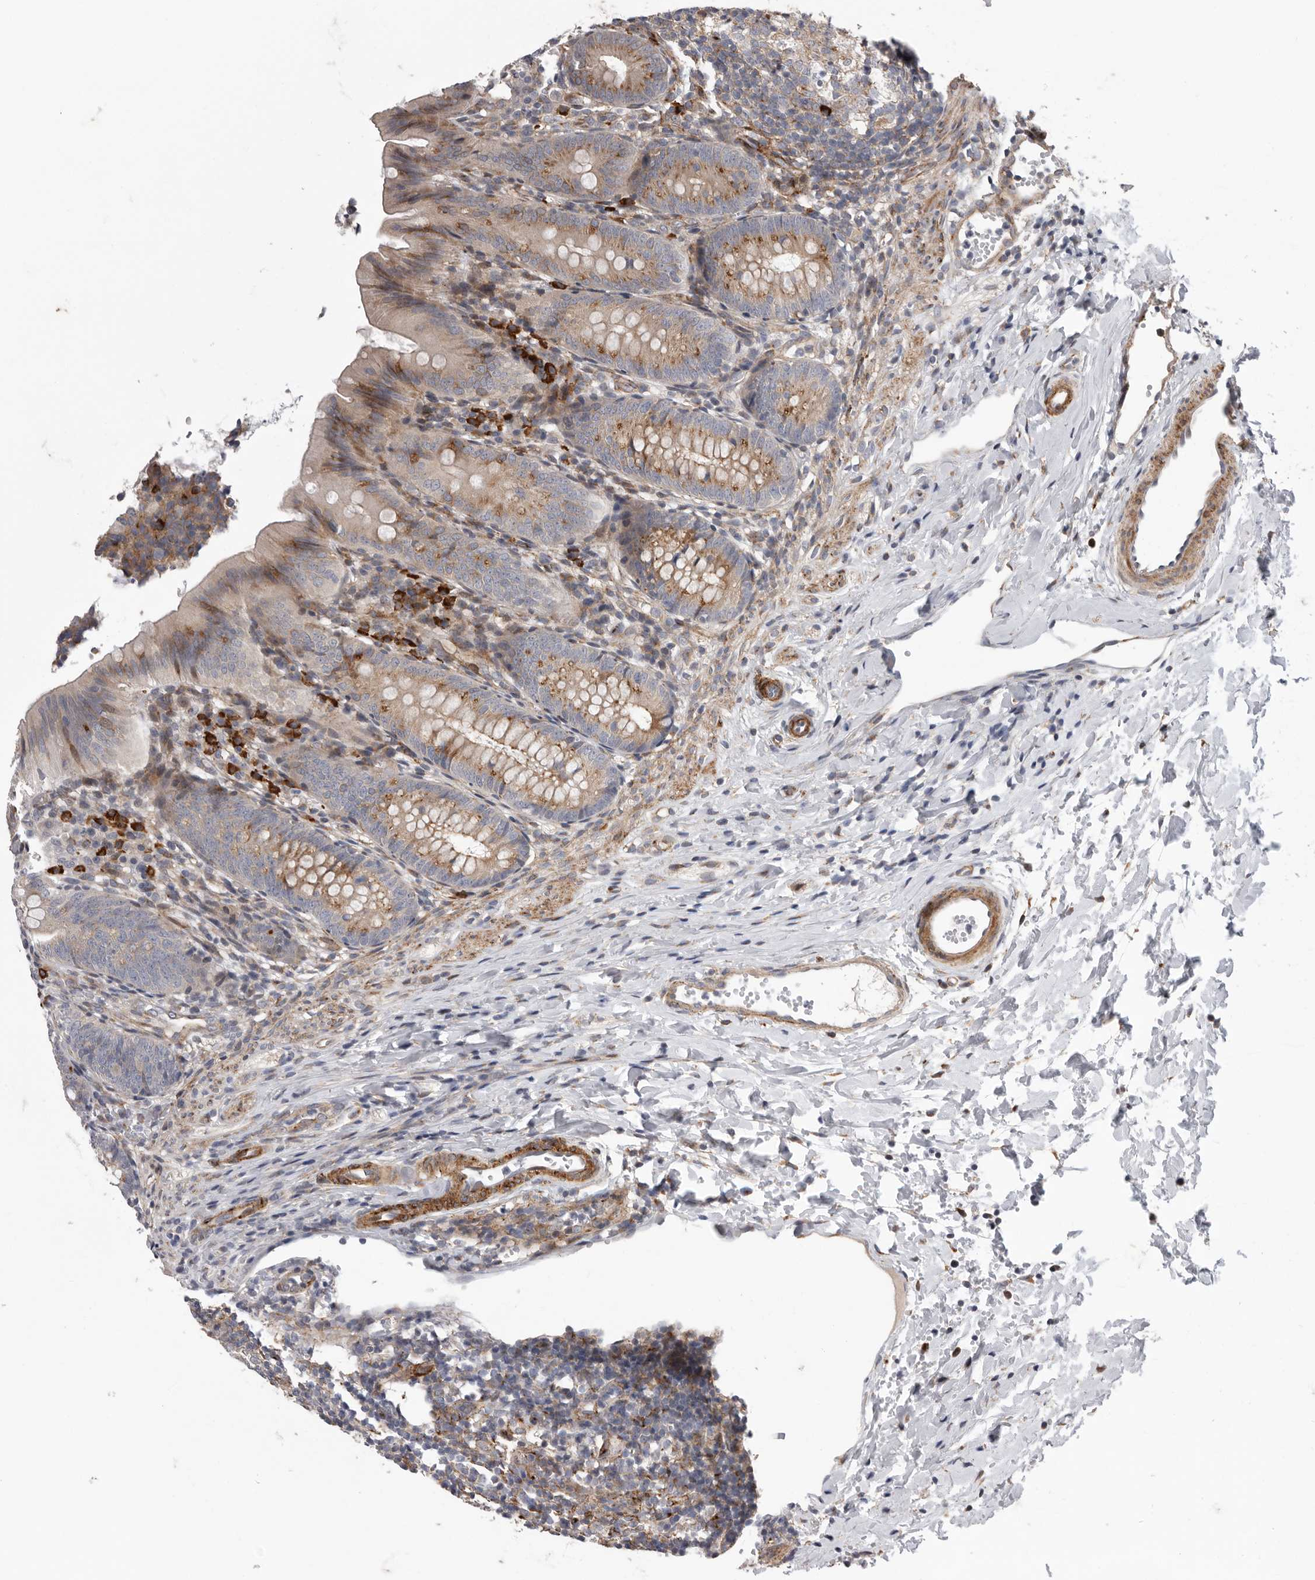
{"staining": {"intensity": "moderate", "quantity": ">75%", "location": "cytoplasmic/membranous"}, "tissue": "appendix", "cell_type": "Glandular cells", "image_type": "normal", "snomed": [{"axis": "morphology", "description": "Normal tissue, NOS"}, {"axis": "topography", "description": "Appendix"}], "caption": "Immunohistochemistry (IHC) of normal appendix shows medium levels of moderate cytoplasmic/membranous positivity in approximately >75% of glandular cells.", "gene": "ATXN3L", "patient": {"sex": "male", "age": 1}}